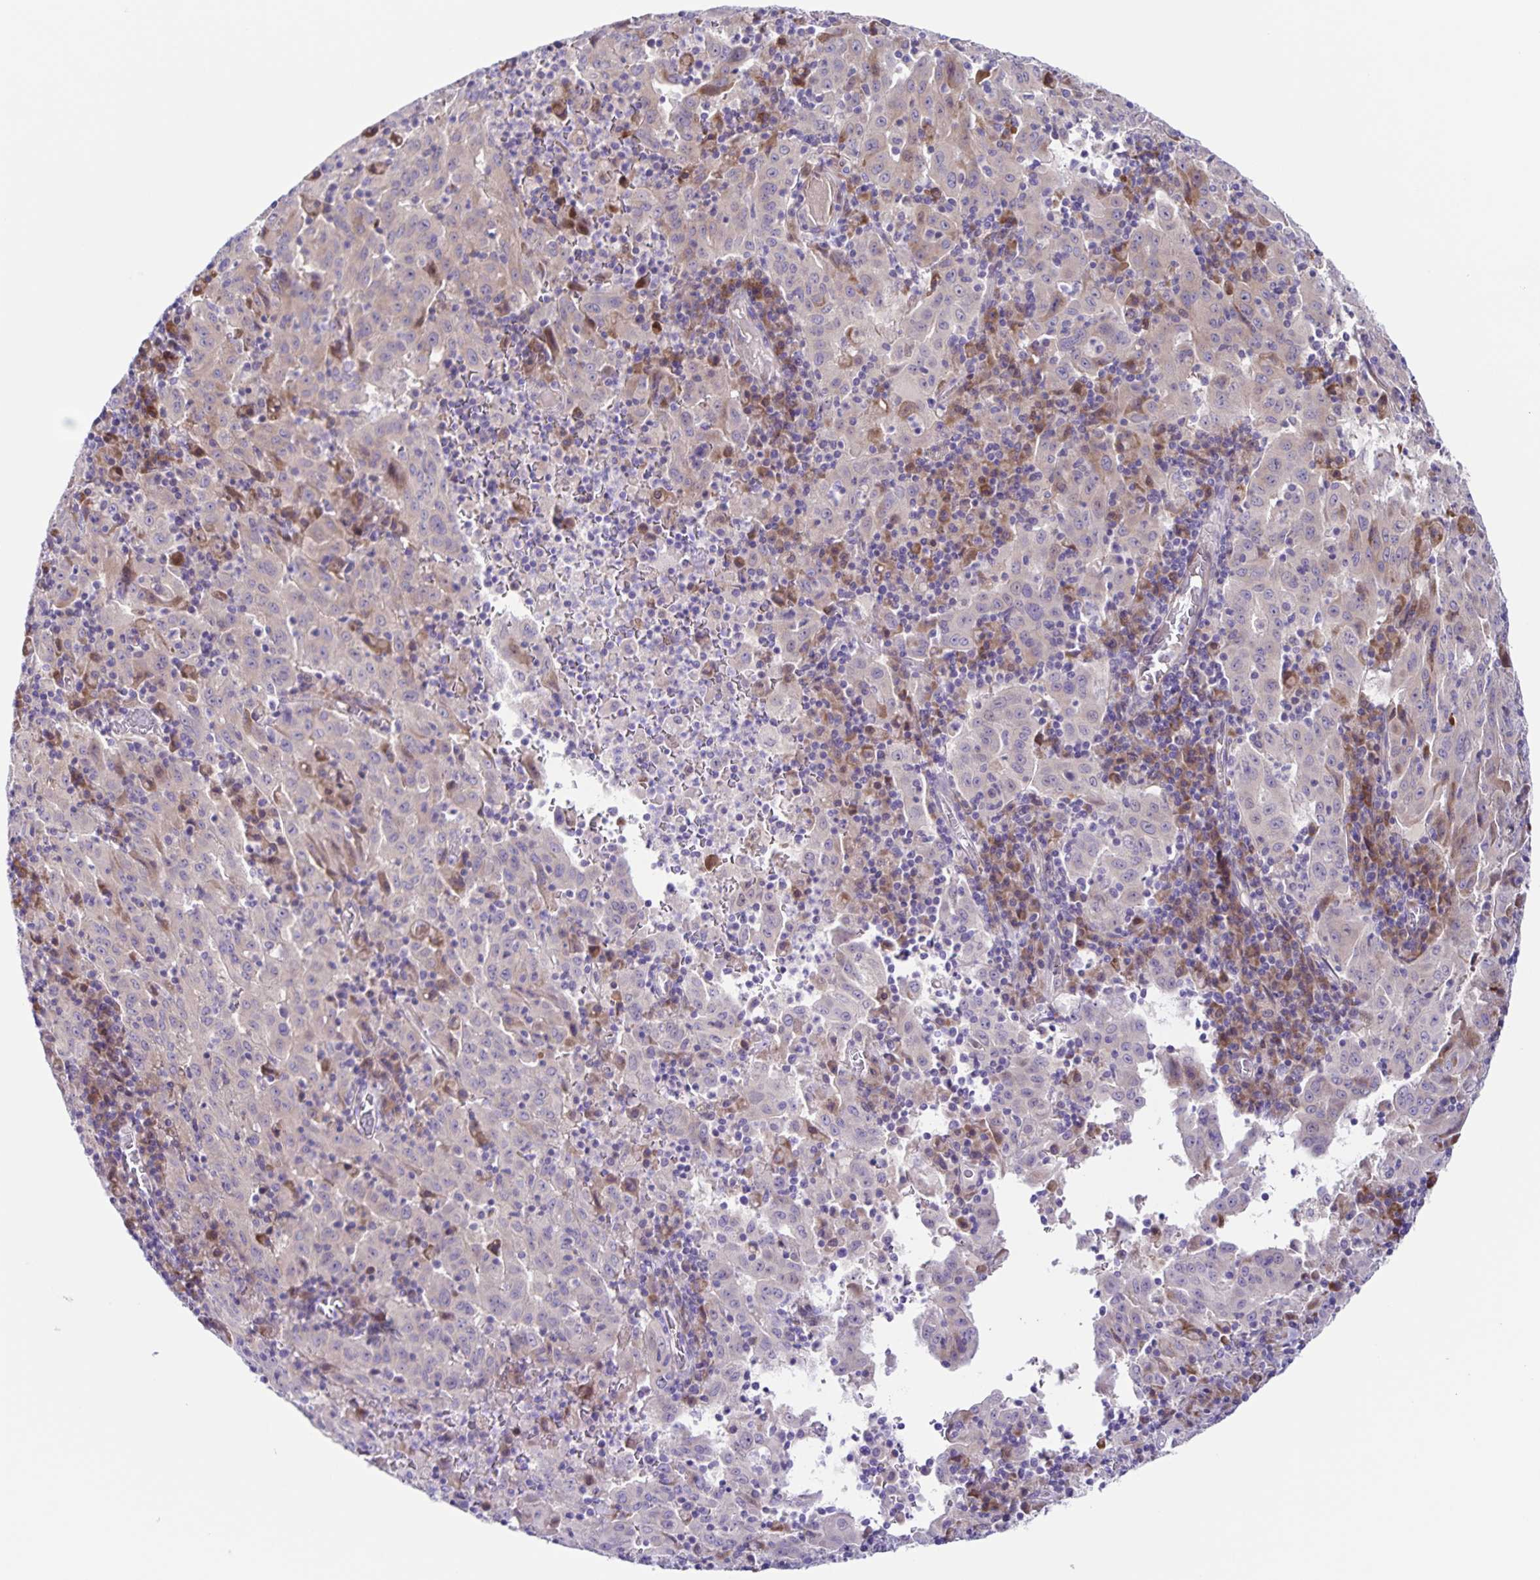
{"staining": {"intensity": "negative", "quantity": "none", "location": "none"}, "tissue": "pancreatic cancer", "cell_type": "Tumor cells", "image_type": "cancer", "snomed": [{"axis": "morphology", "description": "Adenocarcinoma, NOS"}, {"axis": "topography", "description": "Pancreas"}], "caption": "This is an IHC photomicrograph of human adenocarcinoma (pancreatic). There is no staining in tumor cells.", "gene": "RNFT2", "patient": {"sex": "male", "age": 63}}